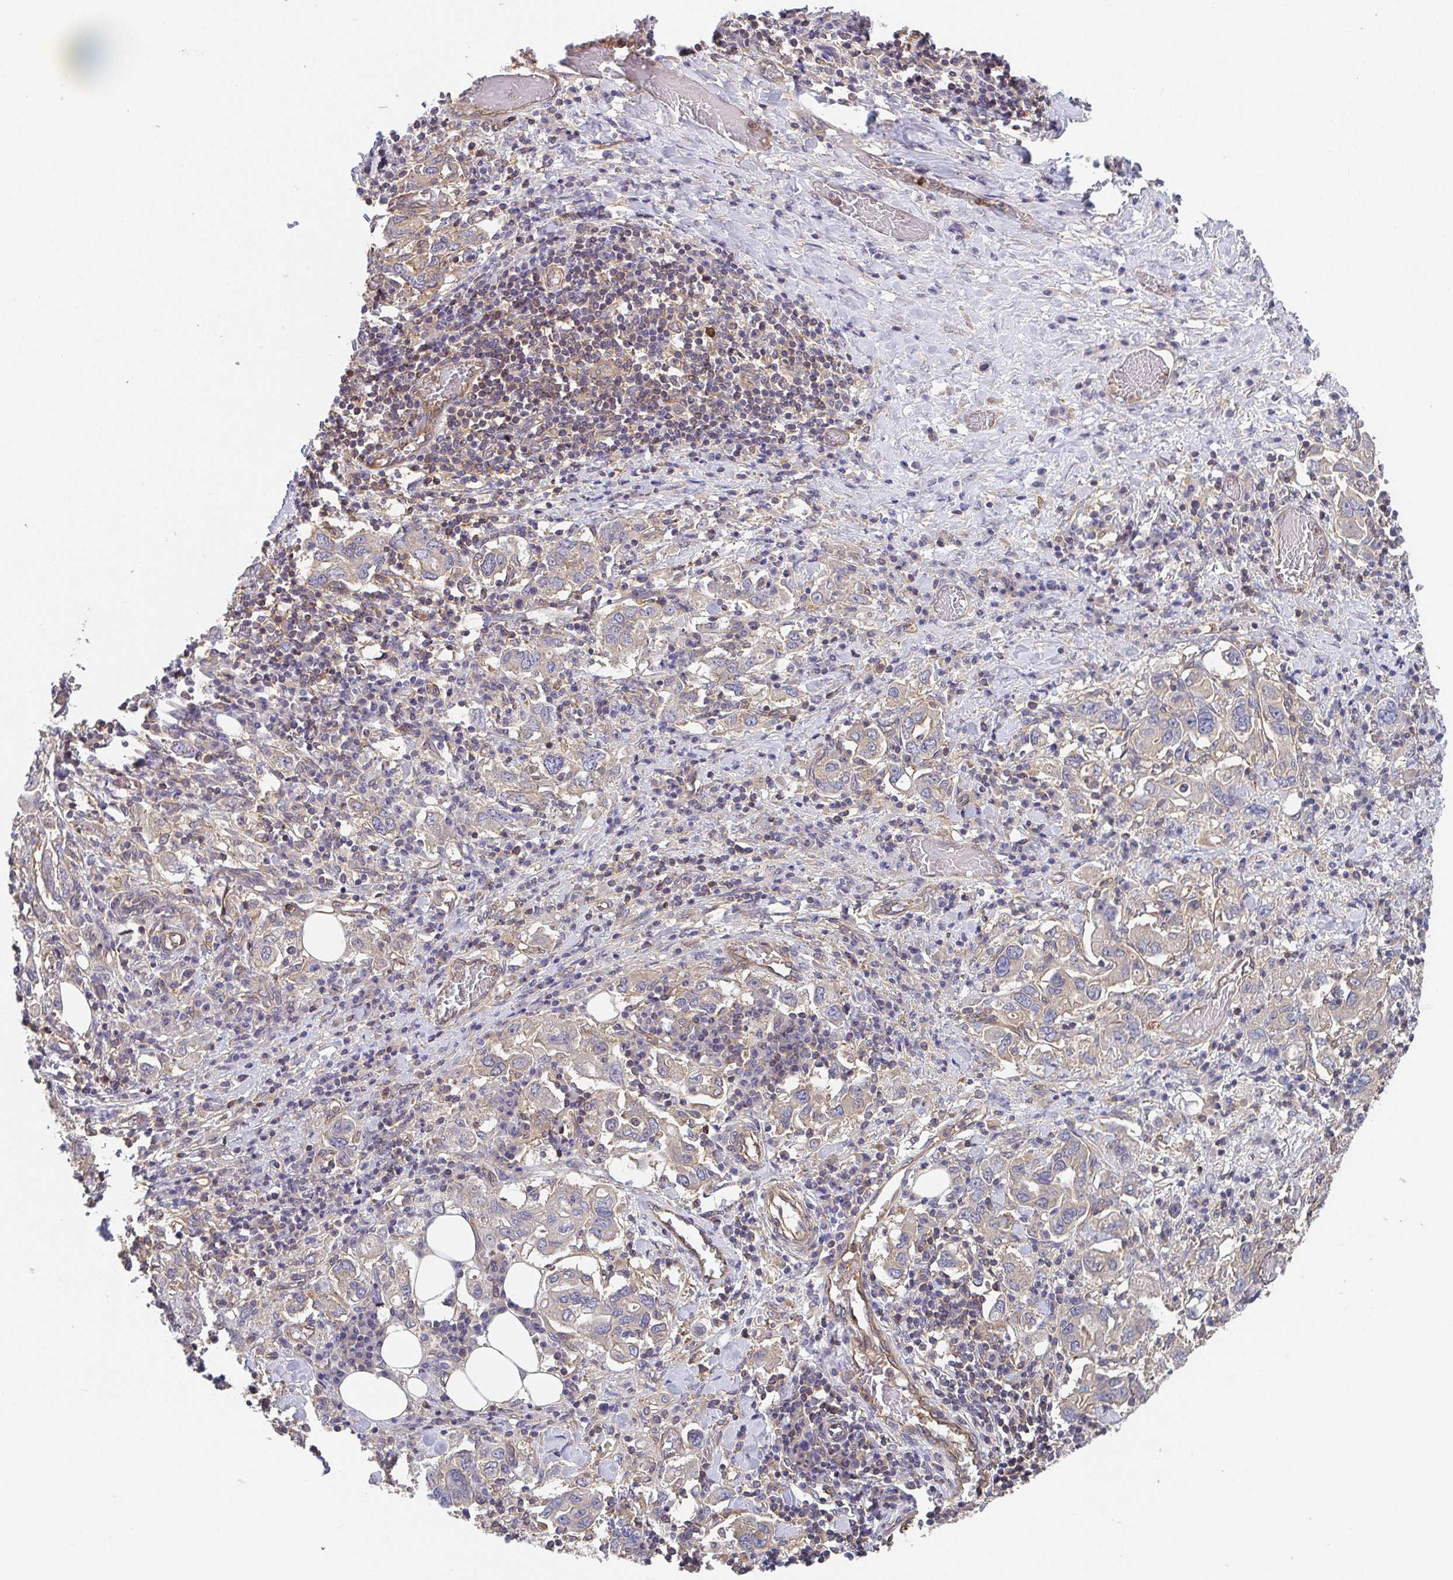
{"staining": {"intensity": "negative", "quantity": "none", "location": "none"}, "tissue": "stomach cancer", "cell_type": "Tumor cells", "image_type": "cancer", "snomed": [{"axis": "morphology", "description": "Adenocarcinoma, NOS"}, {"axis": "topography", "description": "Stomach, upper"}, {"axis": "topography", "description": "Stomach"}], "caption": "Immunohistochemistry micrograph of neoplastic tissue: human stomach adenocarcinoma stained with DAB reveals no significant protein positivity in tumor cells.", "gene": "TMEM229A", "patient": {"sex": "male", "age": 62}}